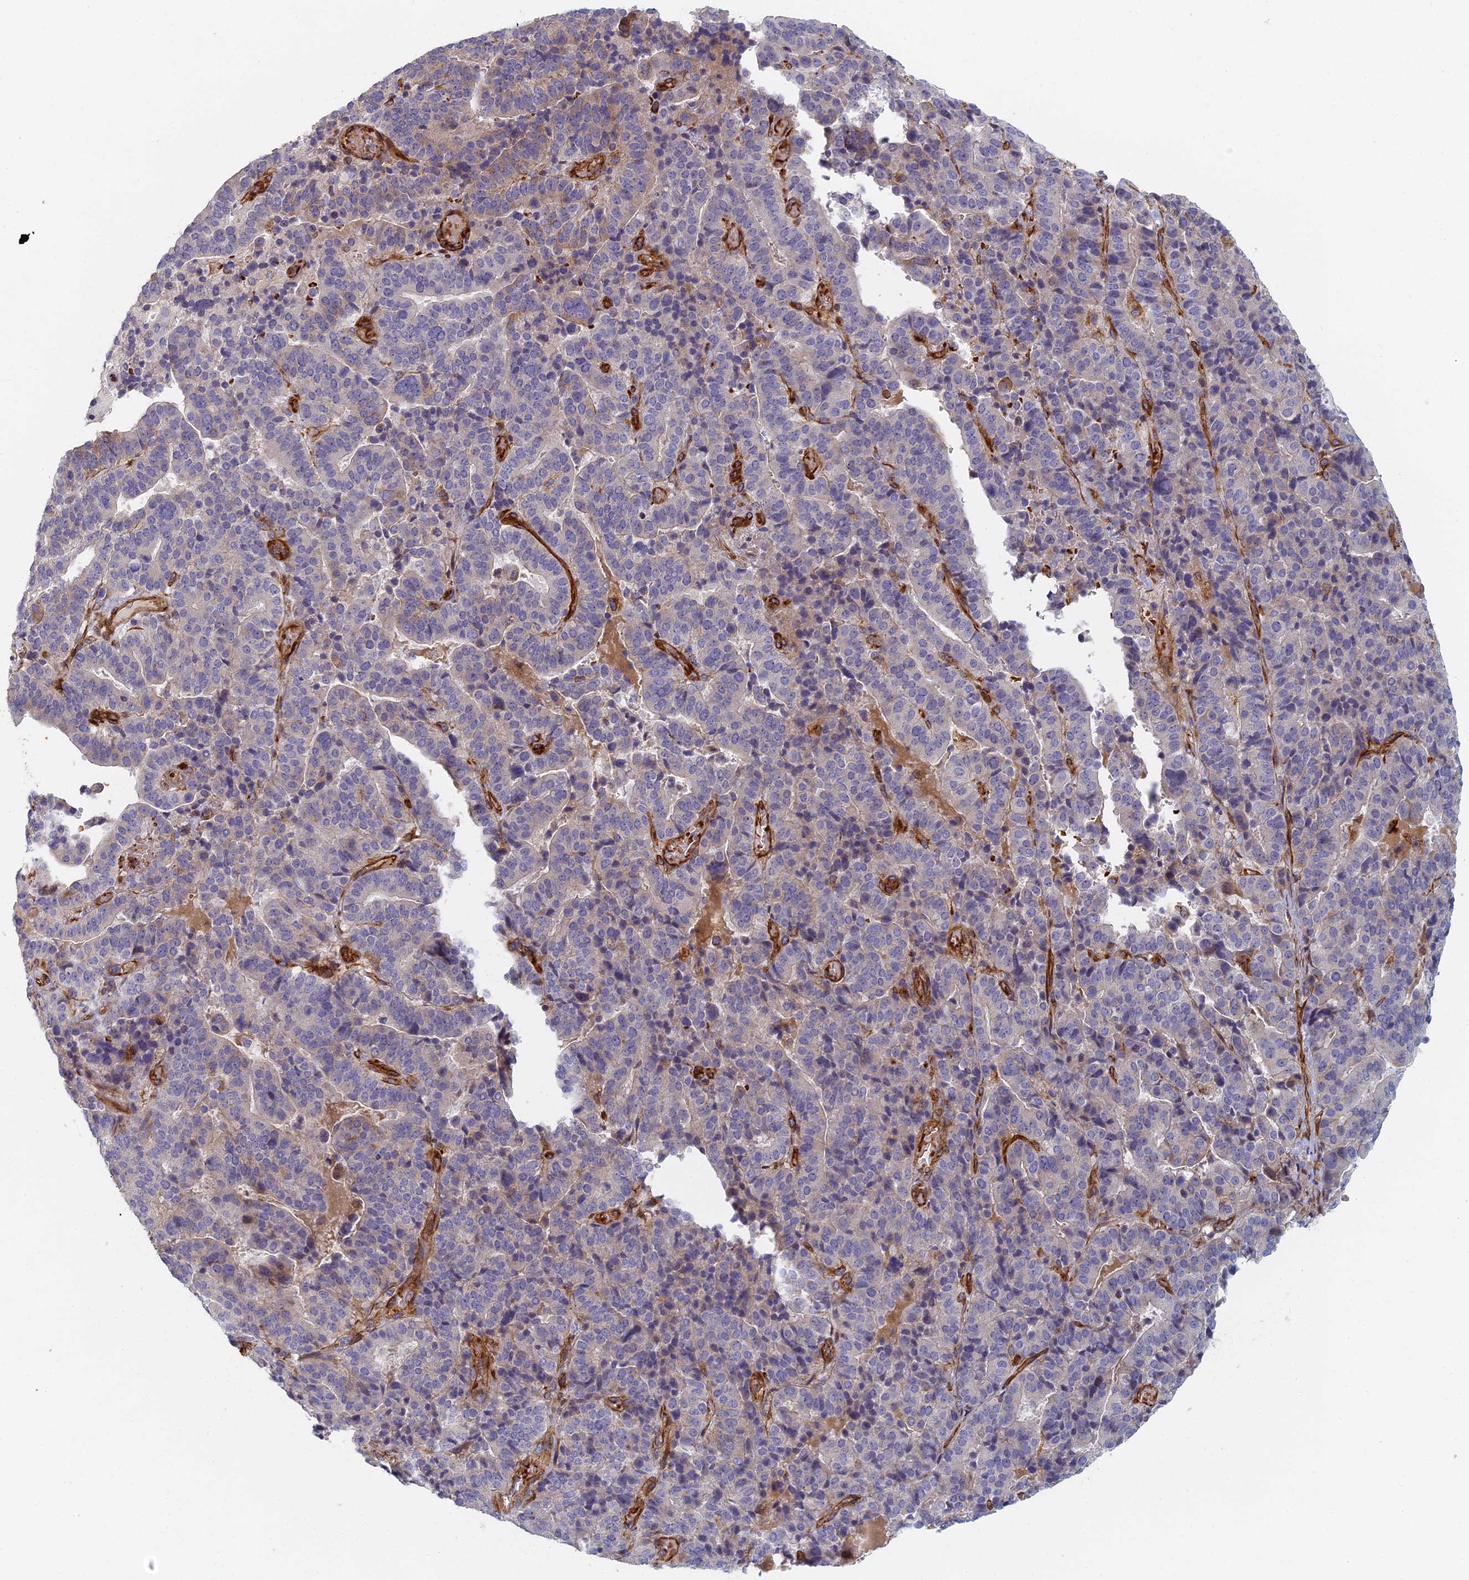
{"staining": {"intensity": "moderate", "quantity": "<25%", "location": "cytoplasmic/membranous"}, "tissue": "stomach cancer", "cell_type": "Tumor cells", "image_type": "cancer", "snomed": [{"axis": "morphology", "description": "Adenocarcinoma, NOS"}, {"axis": "topography", "description": "Stomach"}], "caption": "Human stomach cancer (adenocarcinoma) stained with a brown dye demonstrates moderate cytoplasmic/membranous positive staining in approximately <25% of tumor cells.", "gene": "ABCB10", "patient": {"sex": "male", "age": 48}}